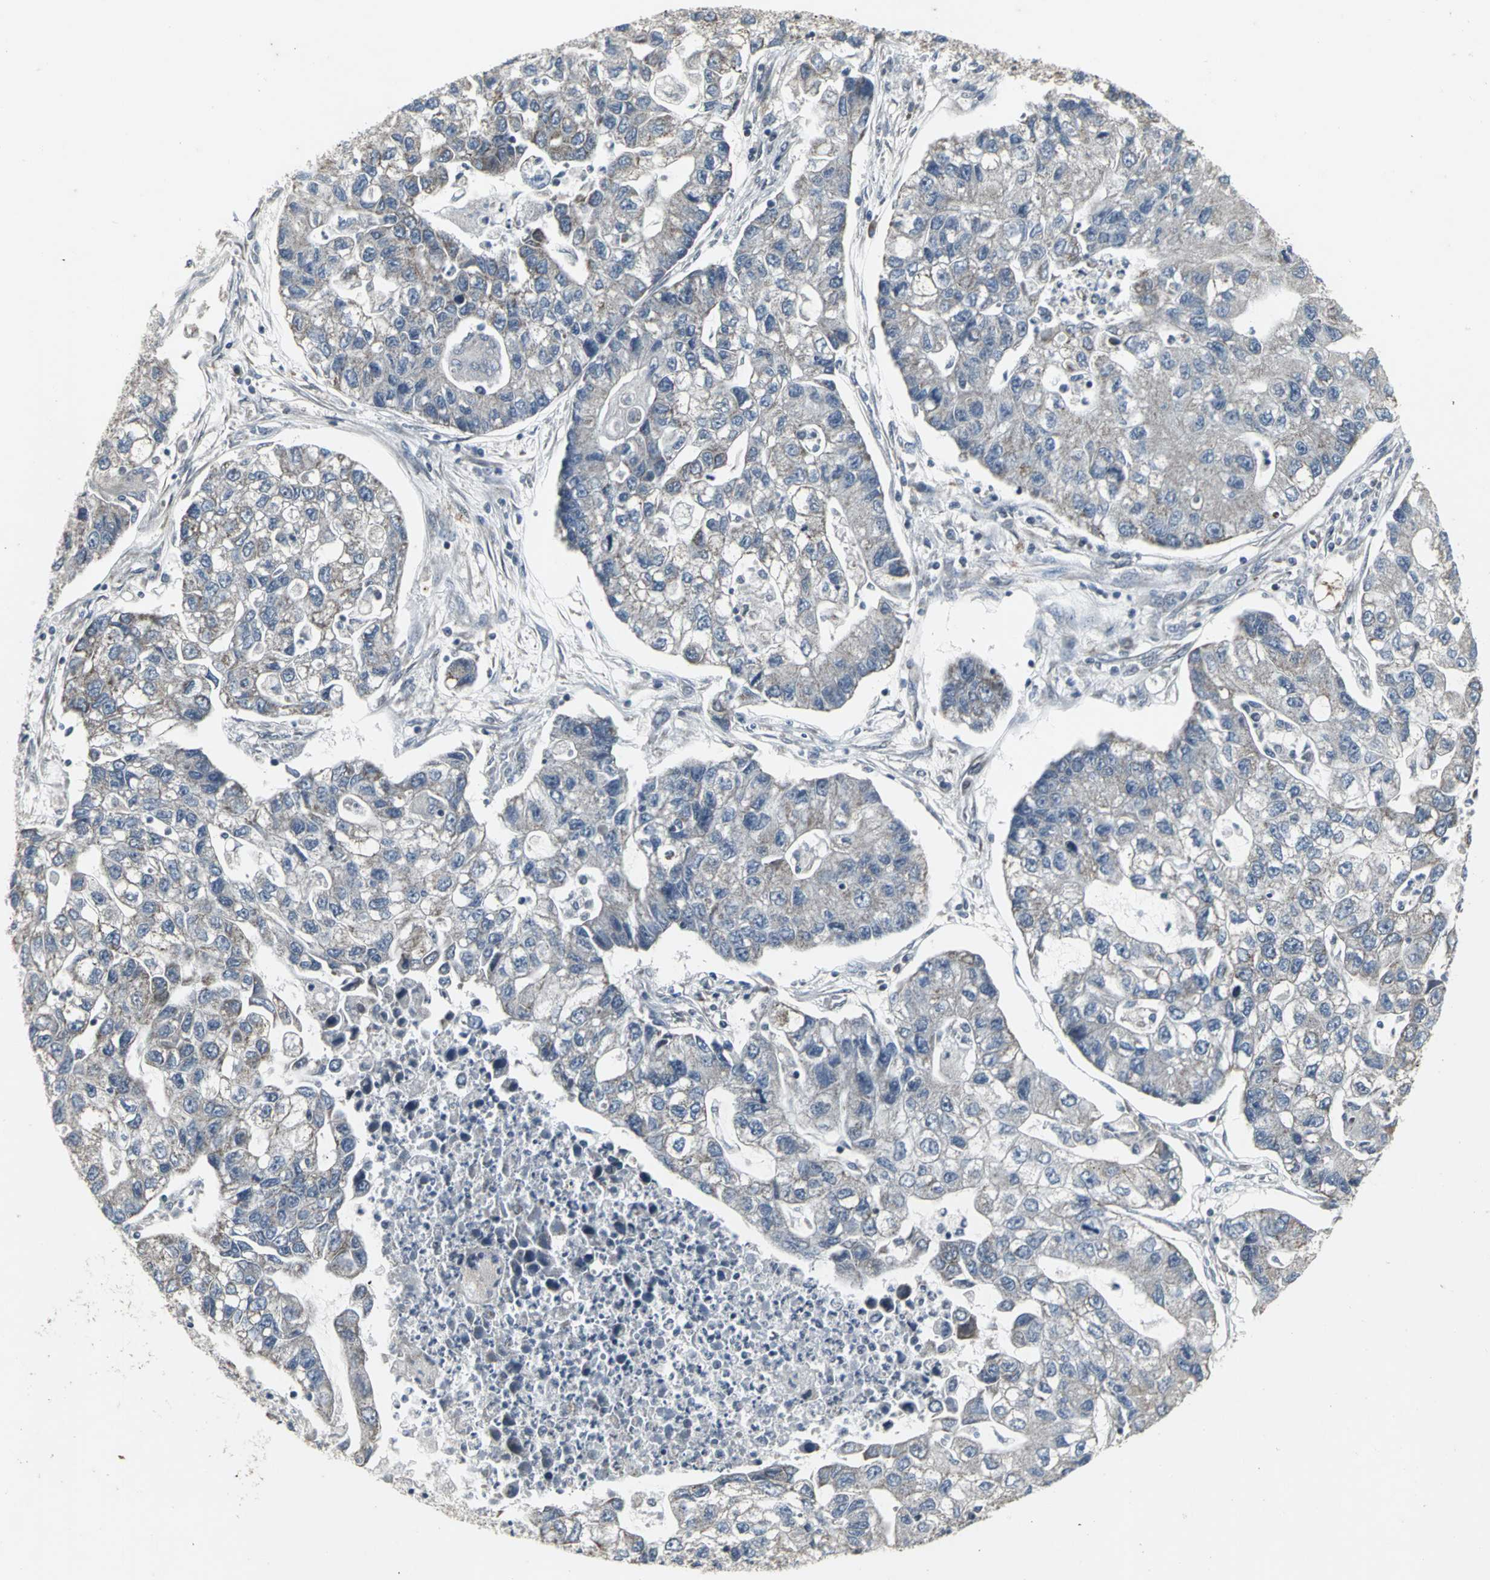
{"staining": {"intensity": "weak", "quantity": "25%-75%", "location": "cytoplasmic/membranous"}, "tissue": "lung cancer", "cell_type": "Tumor cells", "image_type": "cancer", "snomed": [{"axis": "morphology", "description": "Adenocarcinoma, NOS"}, {"axis": "topography", "description": "Lung"}], "caption": "Protein staining of adenocarcinoma (lung) tissue reveals weak cytoplasmic/membranous staining in approximately 25%-75% of tumor cells.", "gene": "SRF", "patient": {"sex": "female", "age": 51}}